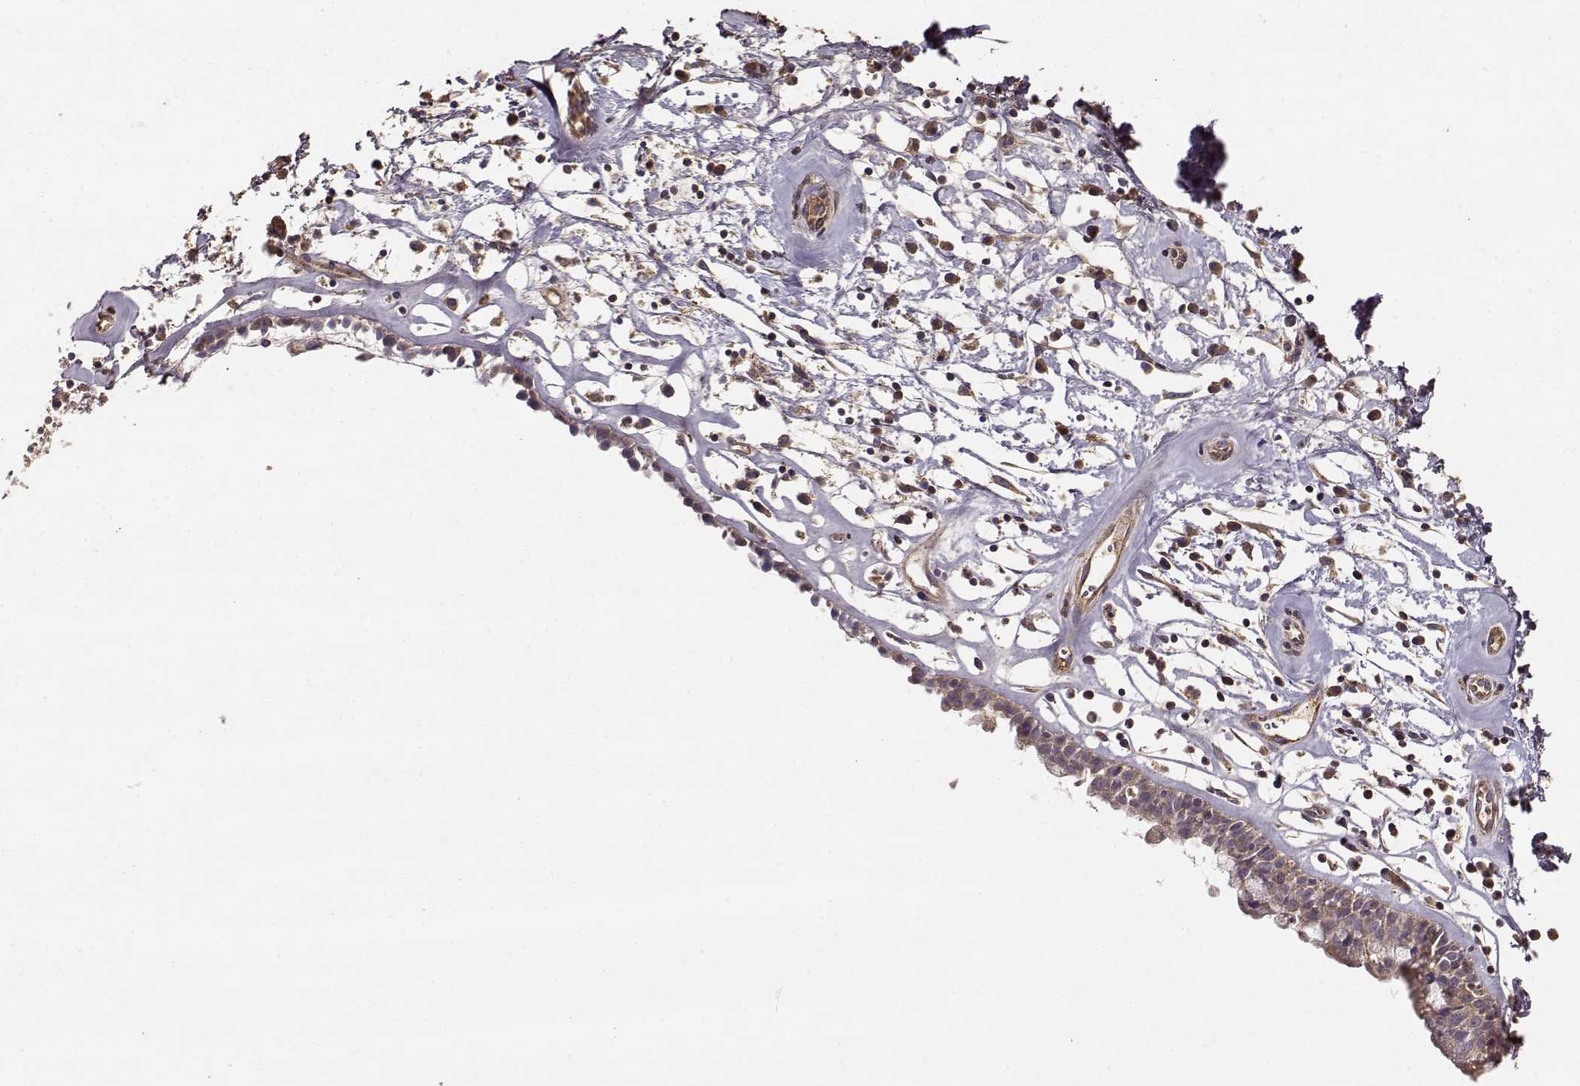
{"staining": {"intensity": "weak", "quantity": ">75%", "location": "cytoplasmic/membranous"}, "tissue": "nasopharynx", "cell_type": "Respiratory epithelial cells", "image_type": "normal", "snomed": [{"axis": "morphology", "description": "Normal tissue, NOS"}, {"axis": "topography", "description": "Nasopharynx"}], "caption": "The micrograph exhibits a brown stain indicating the presence of a protein in the cytoplasmic/membranous of respiratory epithelial cells in nasopharynx. The staining was performed using DAB, with brown indicating positive protein expression. Nuclei are stained blue with hematoxylin.", "gene": "TARS3", "patient": {"sex": "male", "age": 77}}